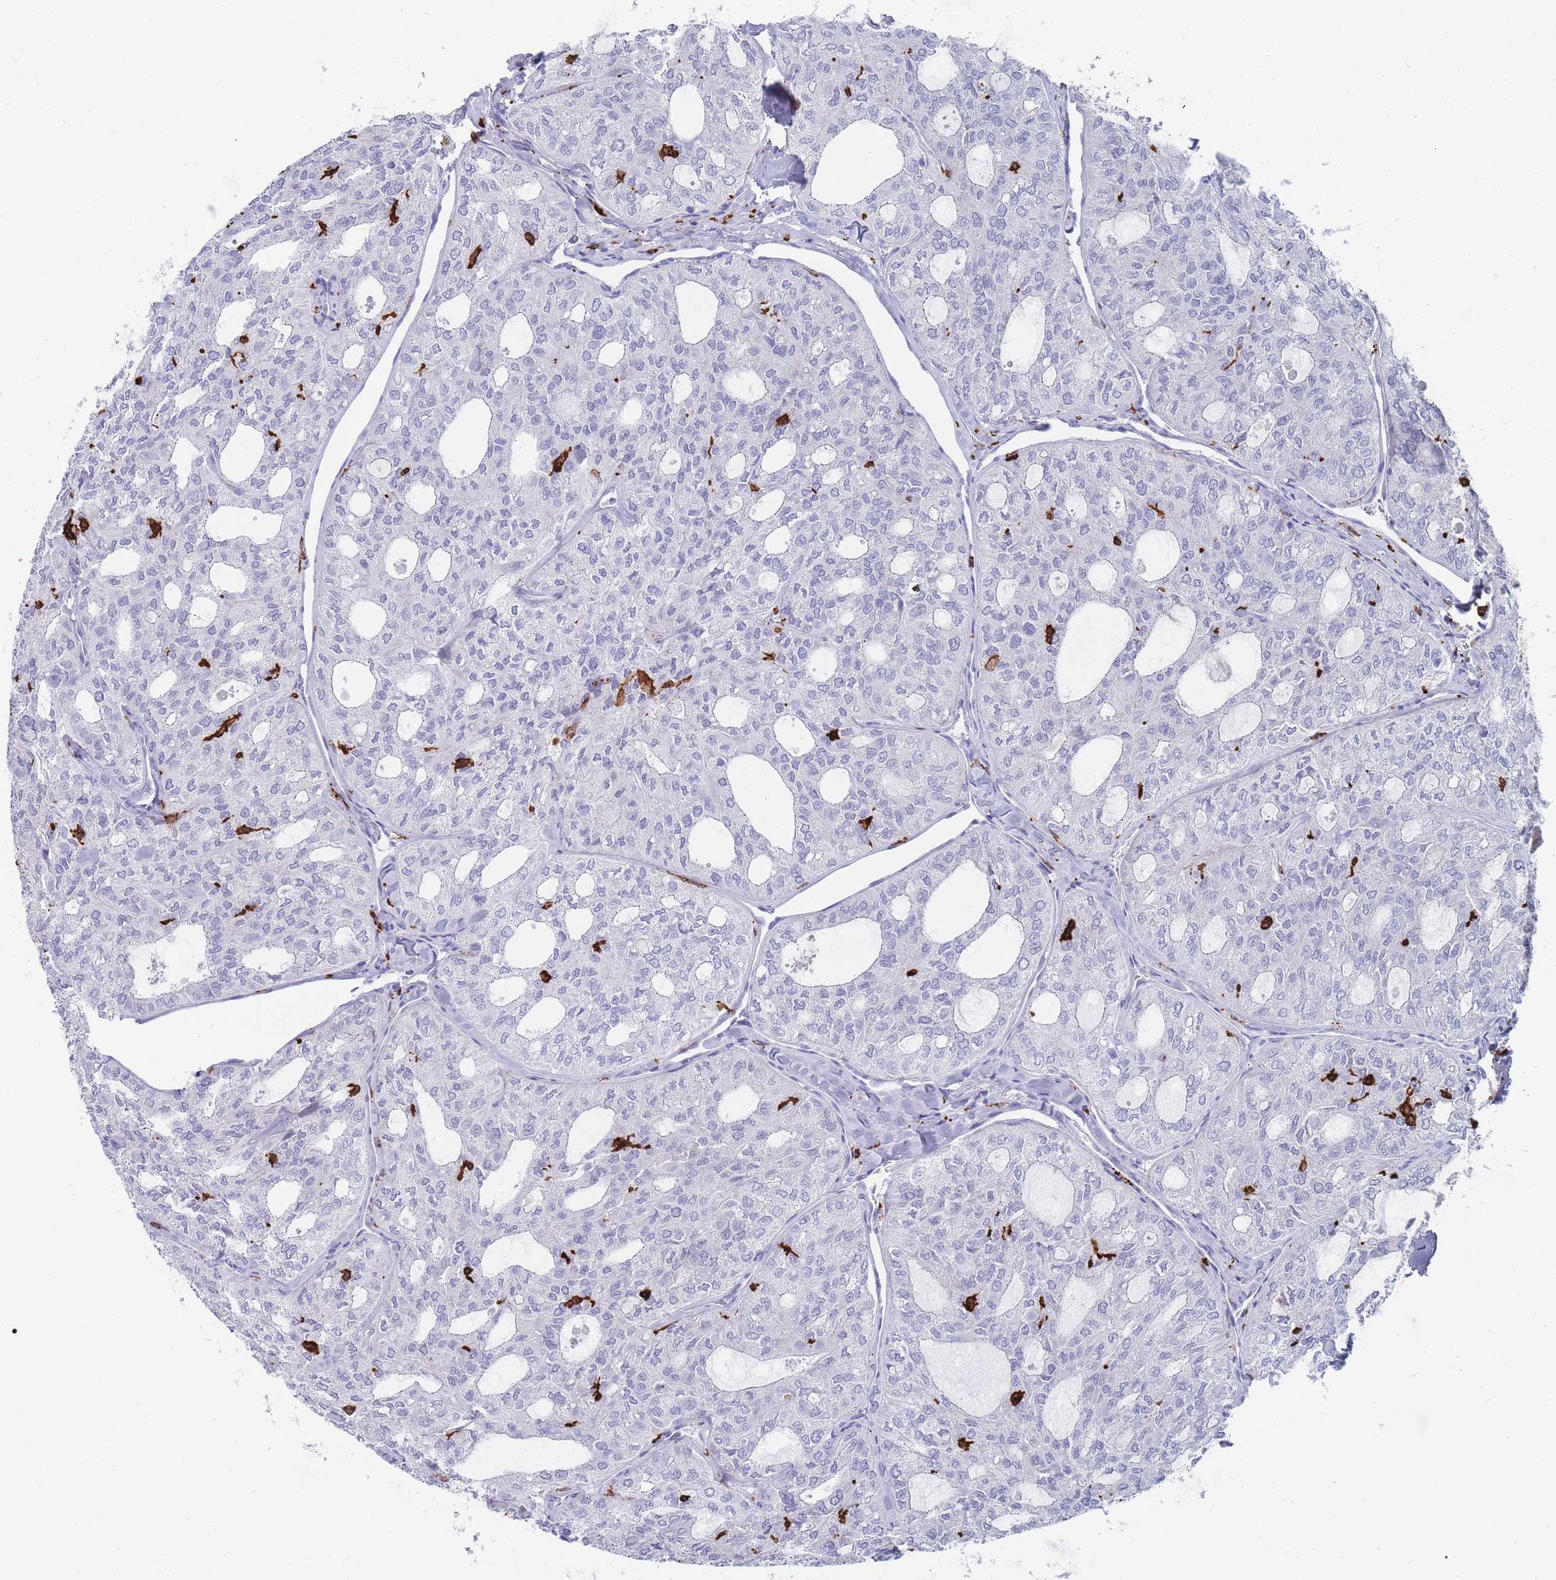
{"staining": {"intensity": "negative", "quantity": "none", "location": "none"}, "tissue": "thyroid cancer", "cell_type": "Tumor cells", "image_type": "cancer", "snomed": [{"axis": "morphology", "description": "Follicular adenoma carcinoma, NOS"}, {"axis": "topography", "description": "Thyroid gland"}], "caption": "This is an immunohistochemistry image of human thyroid cancer. There is no positivity in tumor cells.", "gene": "AIF1", "patient": {"sex": "male", "age": 75}}